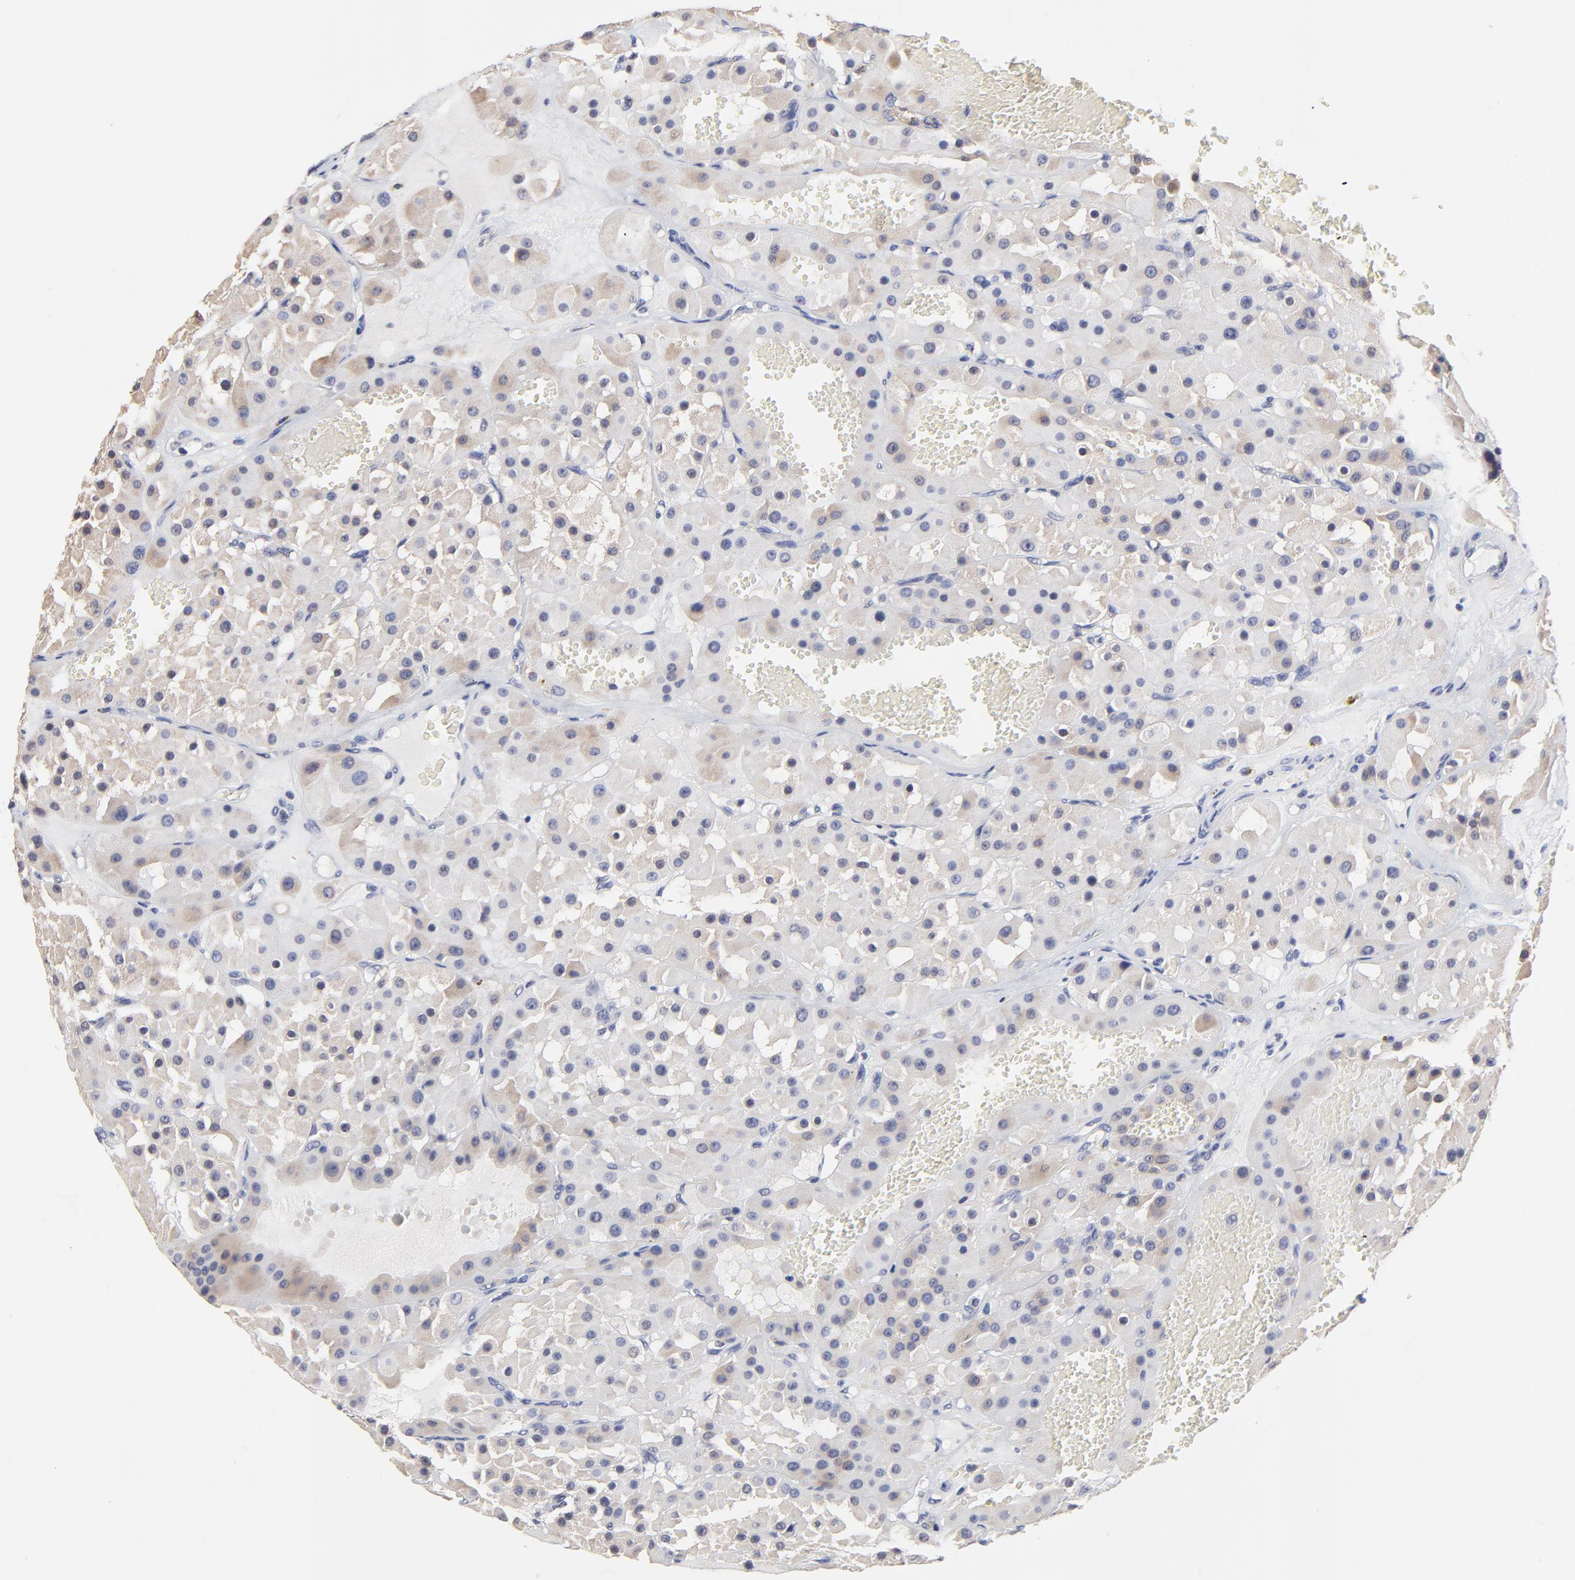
{"staining": {"intensity": "weak", "quantity": "25%-75%", "location": "cytoplasmic/membranous"}, "tissue": "renal cancer", "cell_type": "Tumor cells", "image_type": "cancer", "snomed": [{"axis": "morphology", "description": "Adenocarcinoma, uncertain malignant potential"}, {"axis": "topography", "description": "Kidney"}], "caption": "Immunohistochemistry (DAB) staining of human renal adenocarcinoma,  uncertain malignant potential demonstrates weak cytoplasmic/membranous protein positivity in about 25%-75% of tumor cells. (IHC, brightfield microscopy, high magnification).", "gene": "FBXO8", "patient": {"sex": "male", "age": 63}}